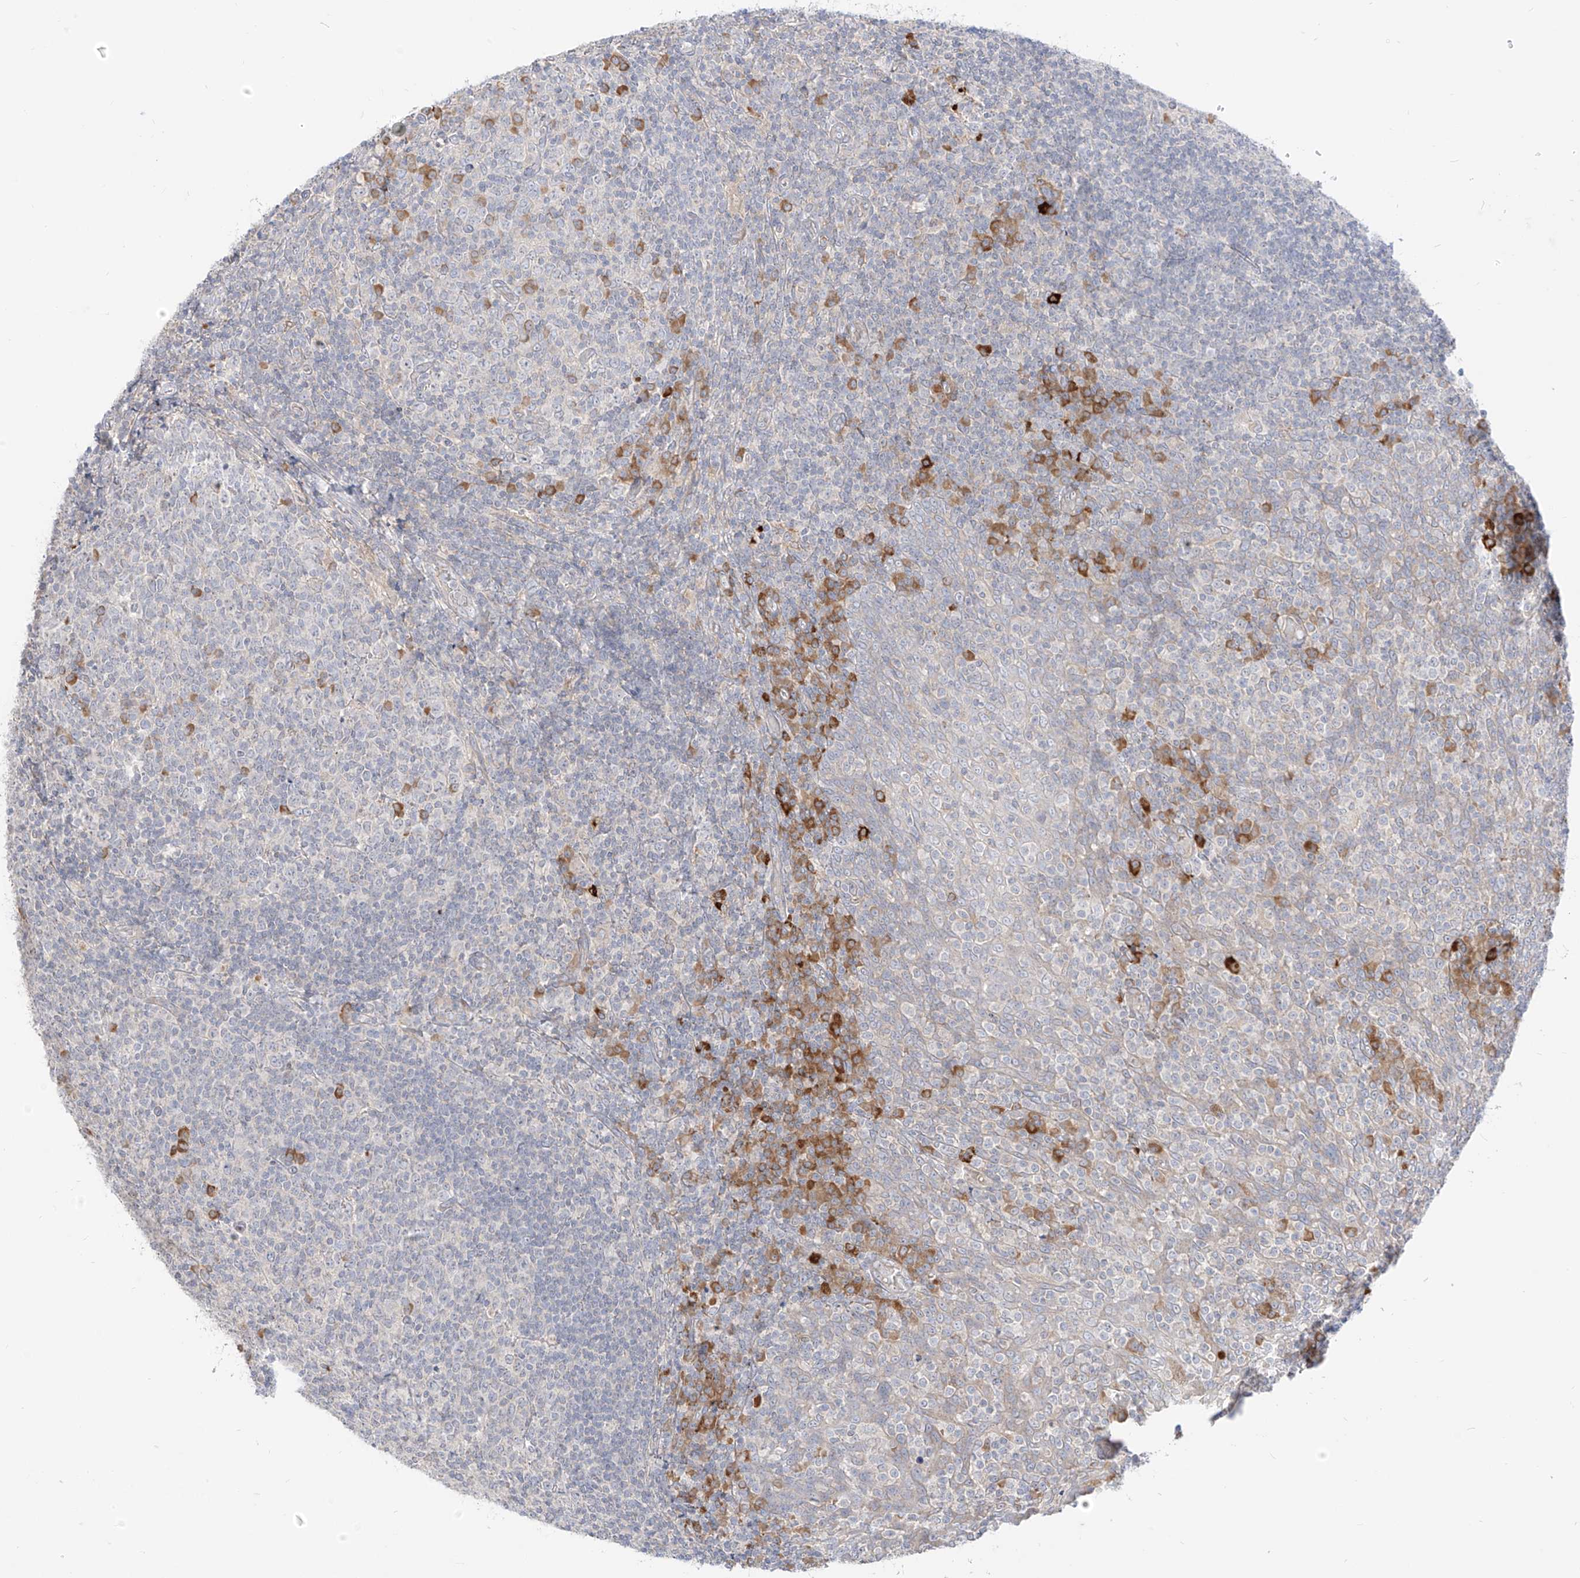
{"staining": {"intensity": "moderate", "quantity": "<25%", "location": "cytoplasmic/membranous"}, "tissue": "tonsil", "cell_type": "Germinal center cells", "image_type": "normal", "snomed": [{"axis": "morphology", "description": "Normal tissue, NOS"}, {"axis": "topography", "description": "Tonsil"}], "caption": "The micrograph shows immunohistochemical staining of benign tonsil. There is moderate cytoplasmic/membranous staining is identified in about <25% of germinal center cells.", "gene": "SYTL3", "patient": {"sex": "female", "age": 19}}